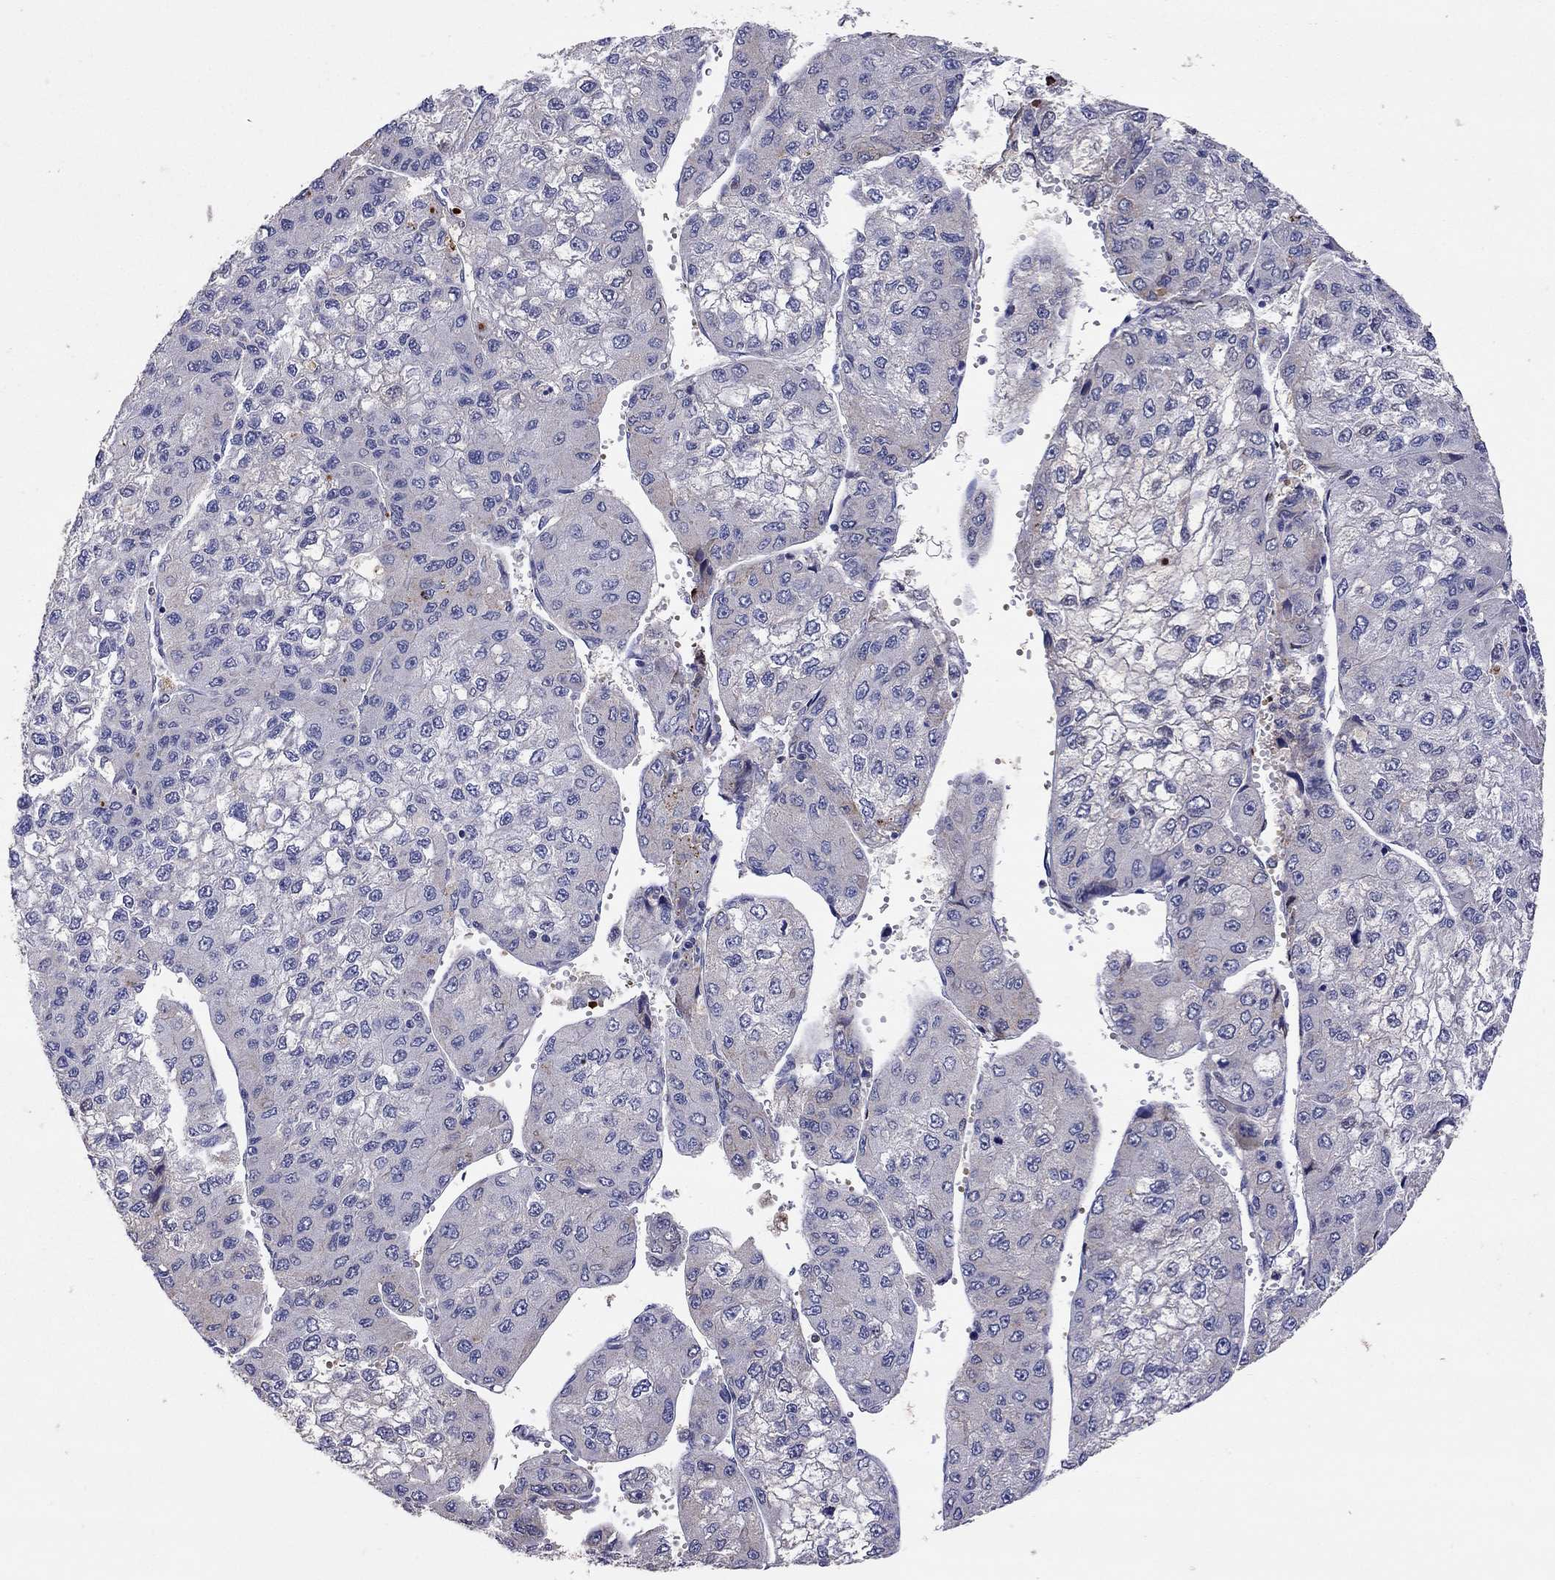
{"staining": {"intensity": "negative", "quantity": "none", "location": "none"}, "tissue": "liver cancer", "cell_type": "Tumor cells", "image_type": "cancer", "snomed": [{"axis": "morphology", "description": "Carcinoma, Hepatocellular, NOS"}, {"axis": "topography", "description": "Liver"}], "caption": "The image demonstrates no staining of tumor cells in liver cancer.", "gene": "SERPINA3", "patient": {"sex": "female", "age": 66}}